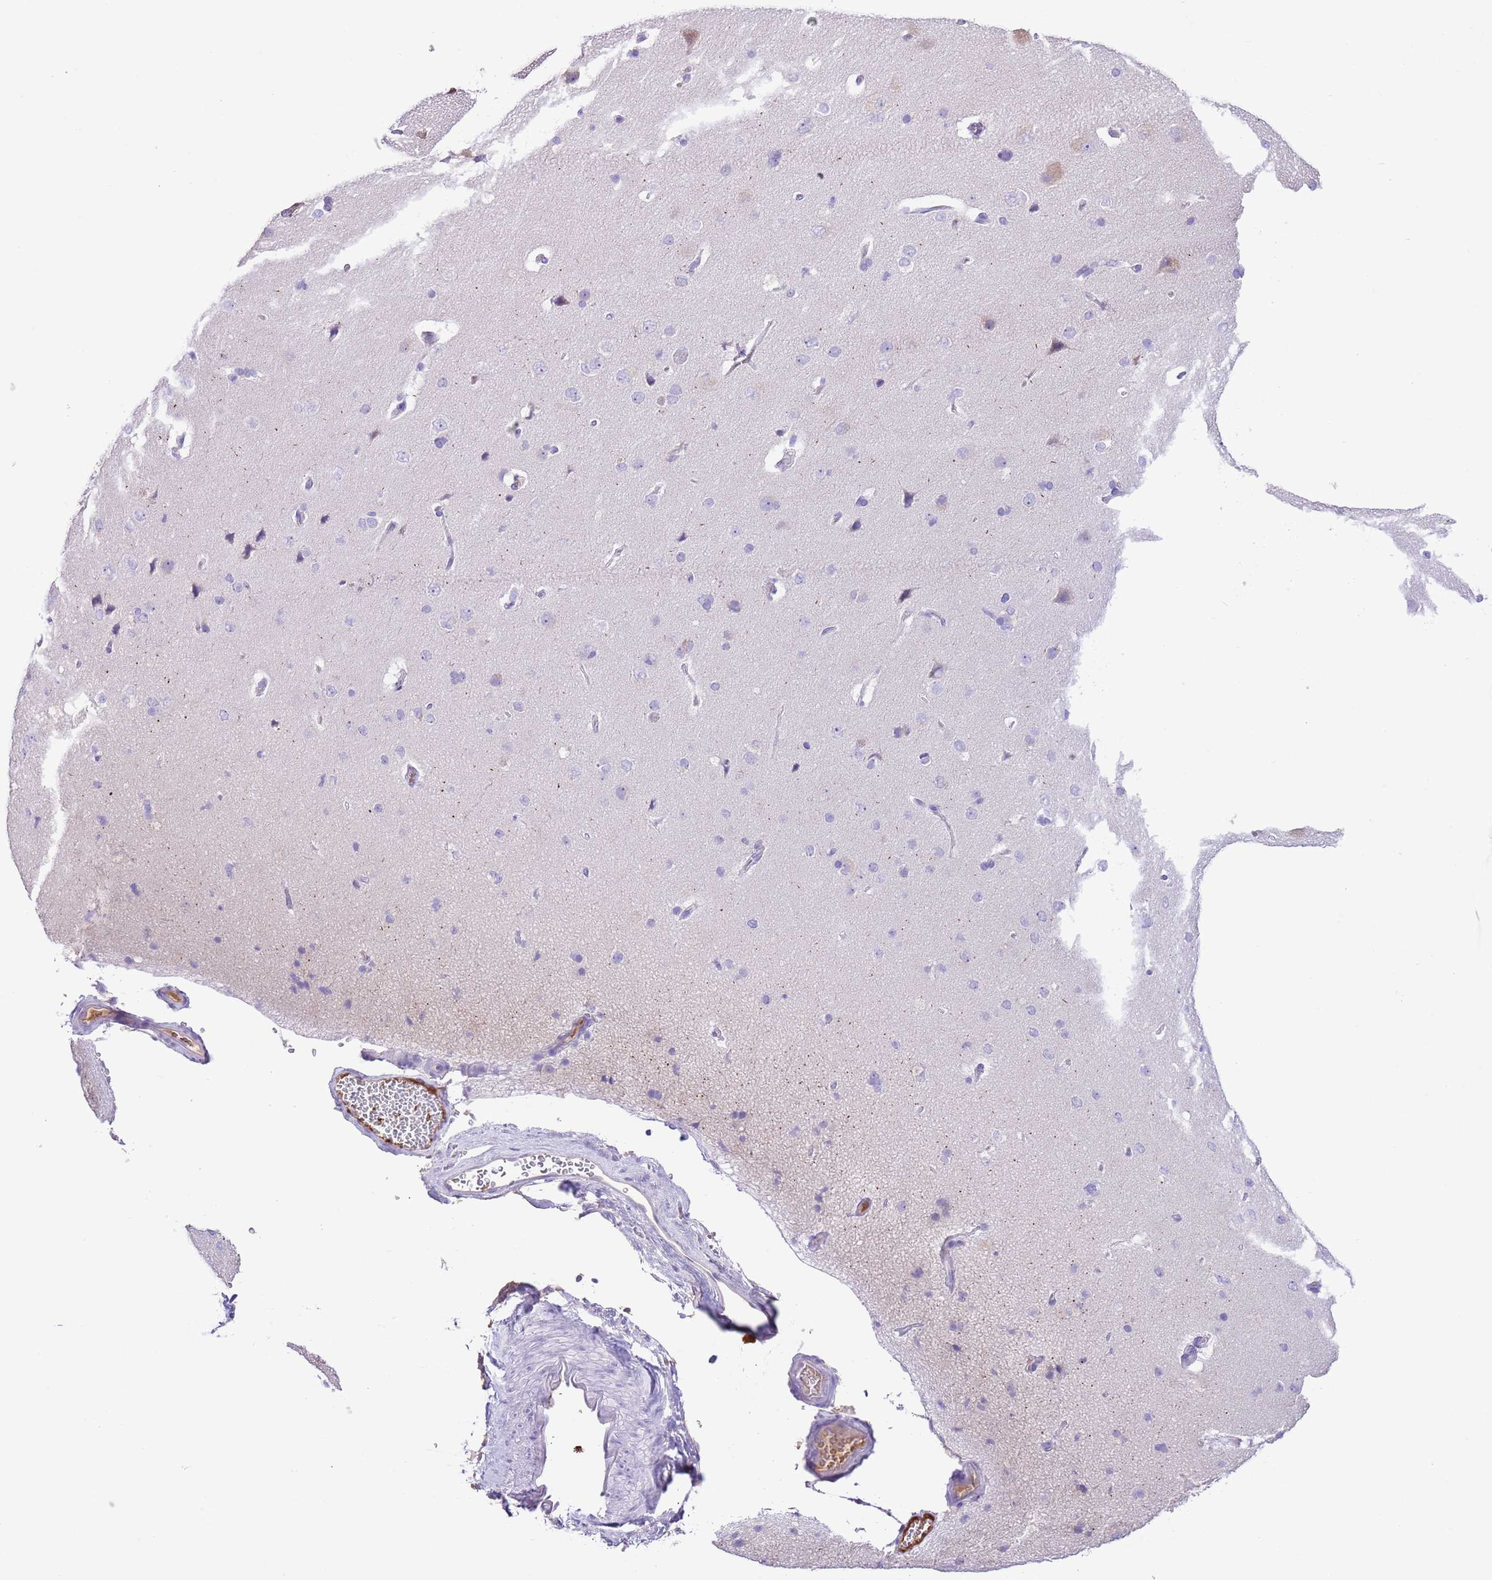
{"staining": {"intensity": "negative", "quantity": "none", "location": "none"}, "tissue": "cerebral cortex", "cell_type": "Endothelial cells", "image_type": "normal", "snomed": [{"axis": "morphology", "description": "Normal tissue, NOS"}, {"axis": "topography", "description": "Cerebral cortex"}], "caption": "This is an immunohistochemistry photomicrograph of normal human cerebral cortex. There is no staining in endothelial cells.", "gene": "IGF1", "patient": {"sex": "male", "age": 62}}